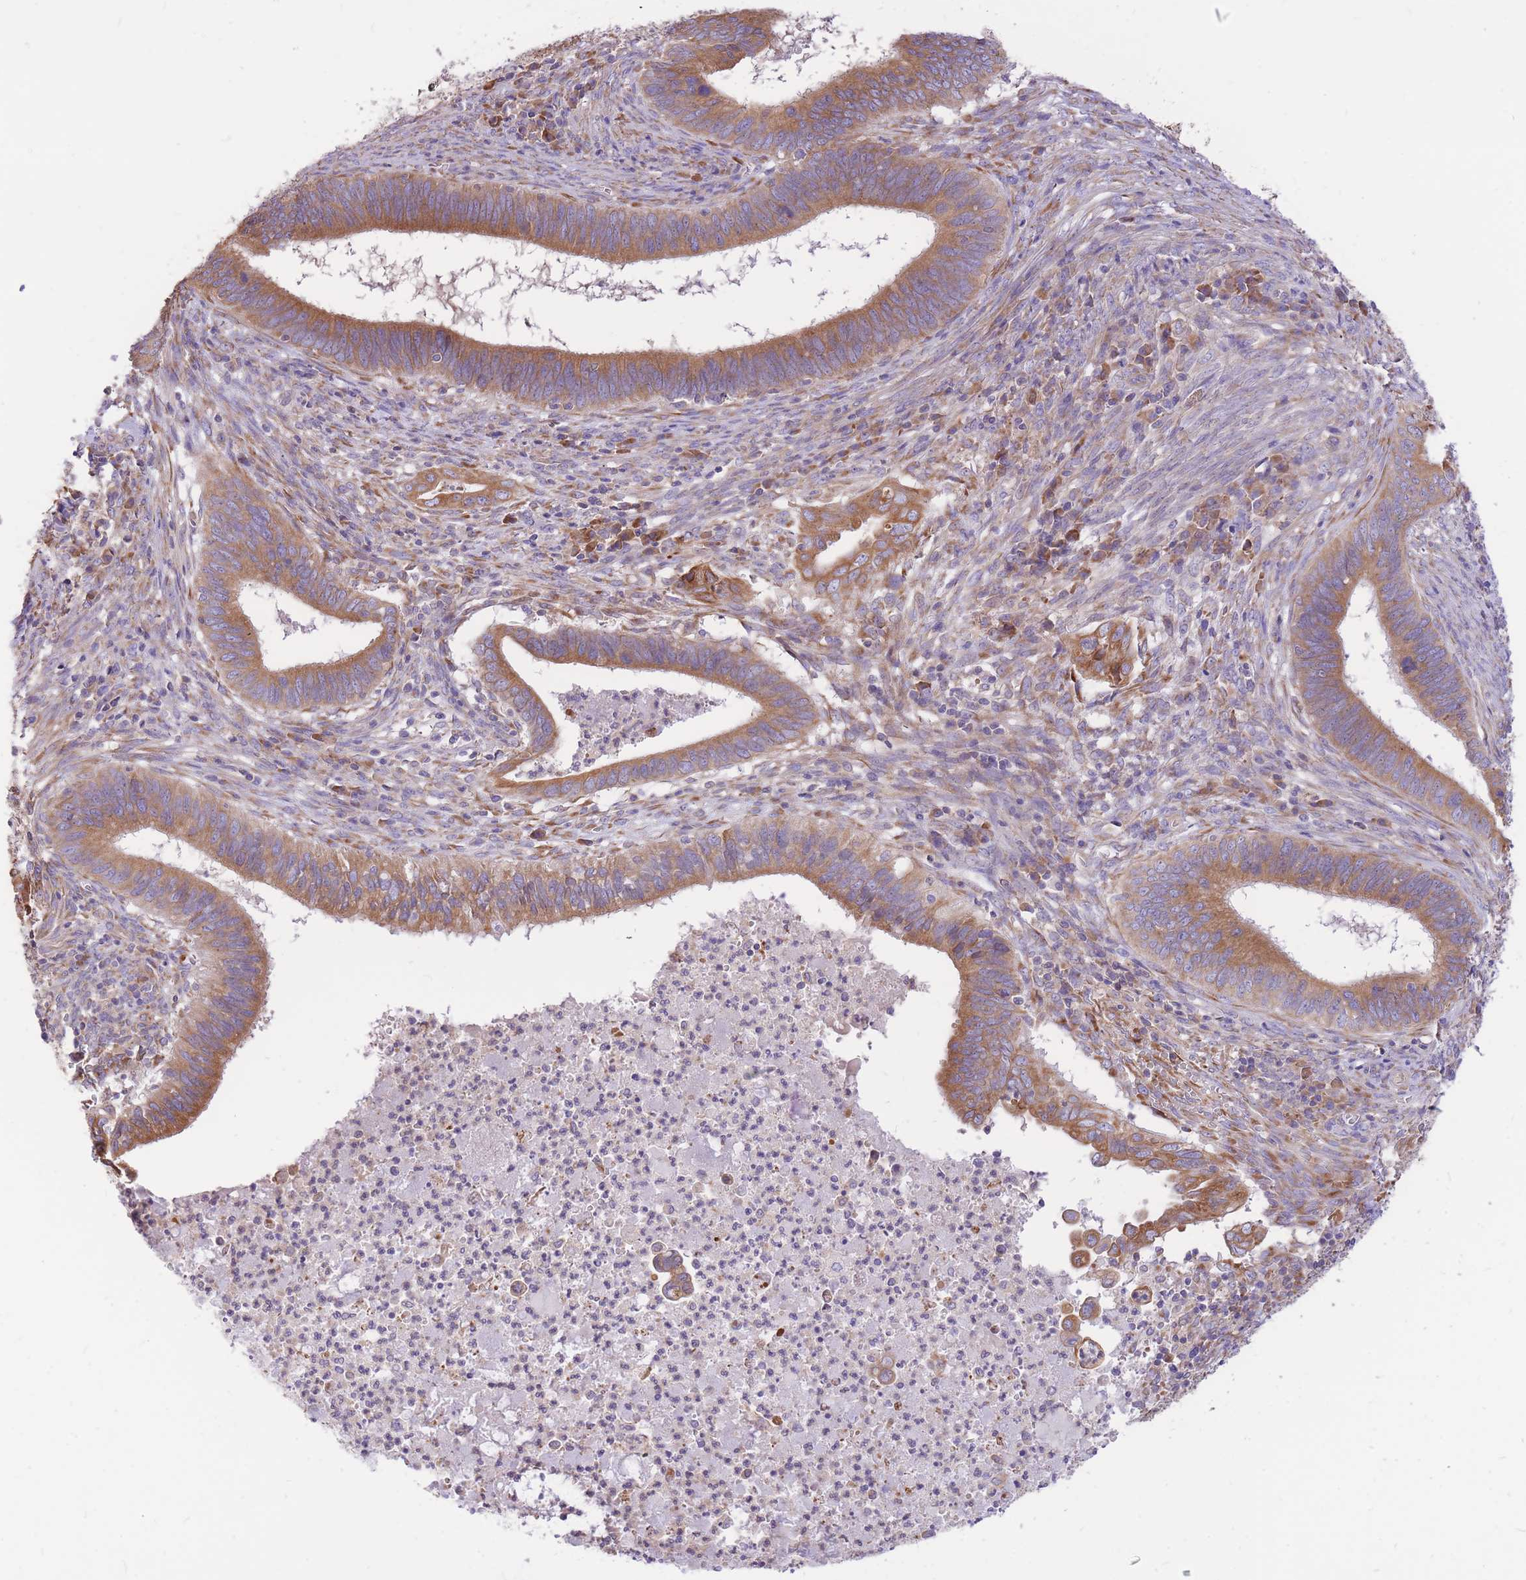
{"staining": {"intensity": "moderate", "quantity": ">75%", "location": "cytoplasmic/membranous"}, "tissue": "cervical cancer", "cell_type": "Tumor cells", "image_type": "cancer", "snomed": [{"axis": "morphology", "description": "Adenocarcinoma, NOS"}, {"axis": "topography", "description": "Cervix"}], "caption": "Adenocarcinoma (cervical) tissue displays moderate cytoplasmic/membranous positivity in about >75% of tumor cells", "gene": "GBP7", "patient": {"sex": "female", "age": 42}}